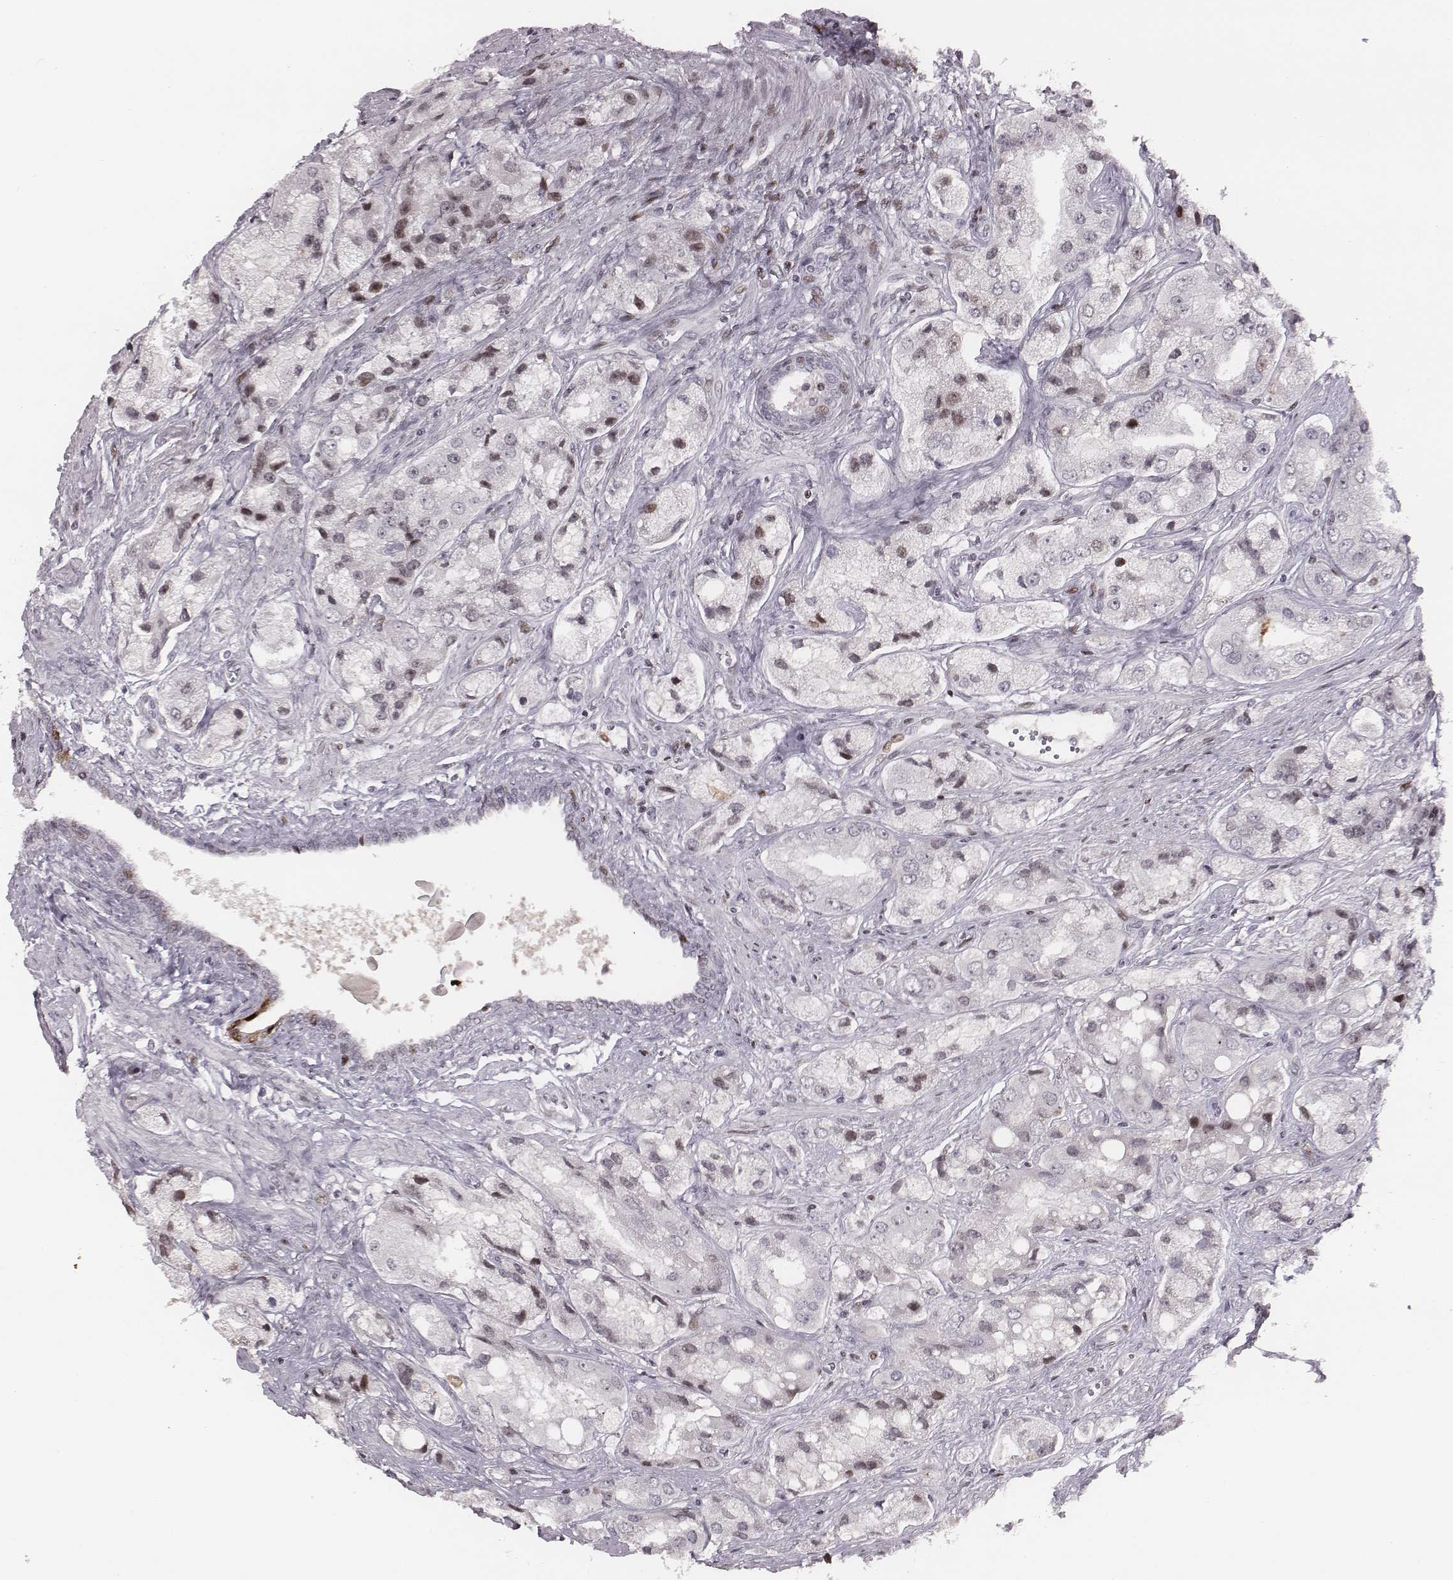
{"staining": {"intensity": "weak", "quantity": "<25%", "location": "nuclear"}, "tissue": "prostate cancer", "cell_type": "Tumor cells", "image_type": "cancer", "snomed": [{"axis": "morphology", "description": "Adenocarcinoma, Low grade"}, {"axis": "topography", "description": "Prostate"}], "caption": "Photomicrograph shows no significant protein expression in tumor cells of prostate cancer. The staining was performed using DAB (3,3'-diaminobenzidine) to visualize the protein expression in brown, while the nuclei were stained in blue with hematoxylin (Magnification: 20x).", "gene": "NDC1", "patient": {"sex": "male", "age": 69}}